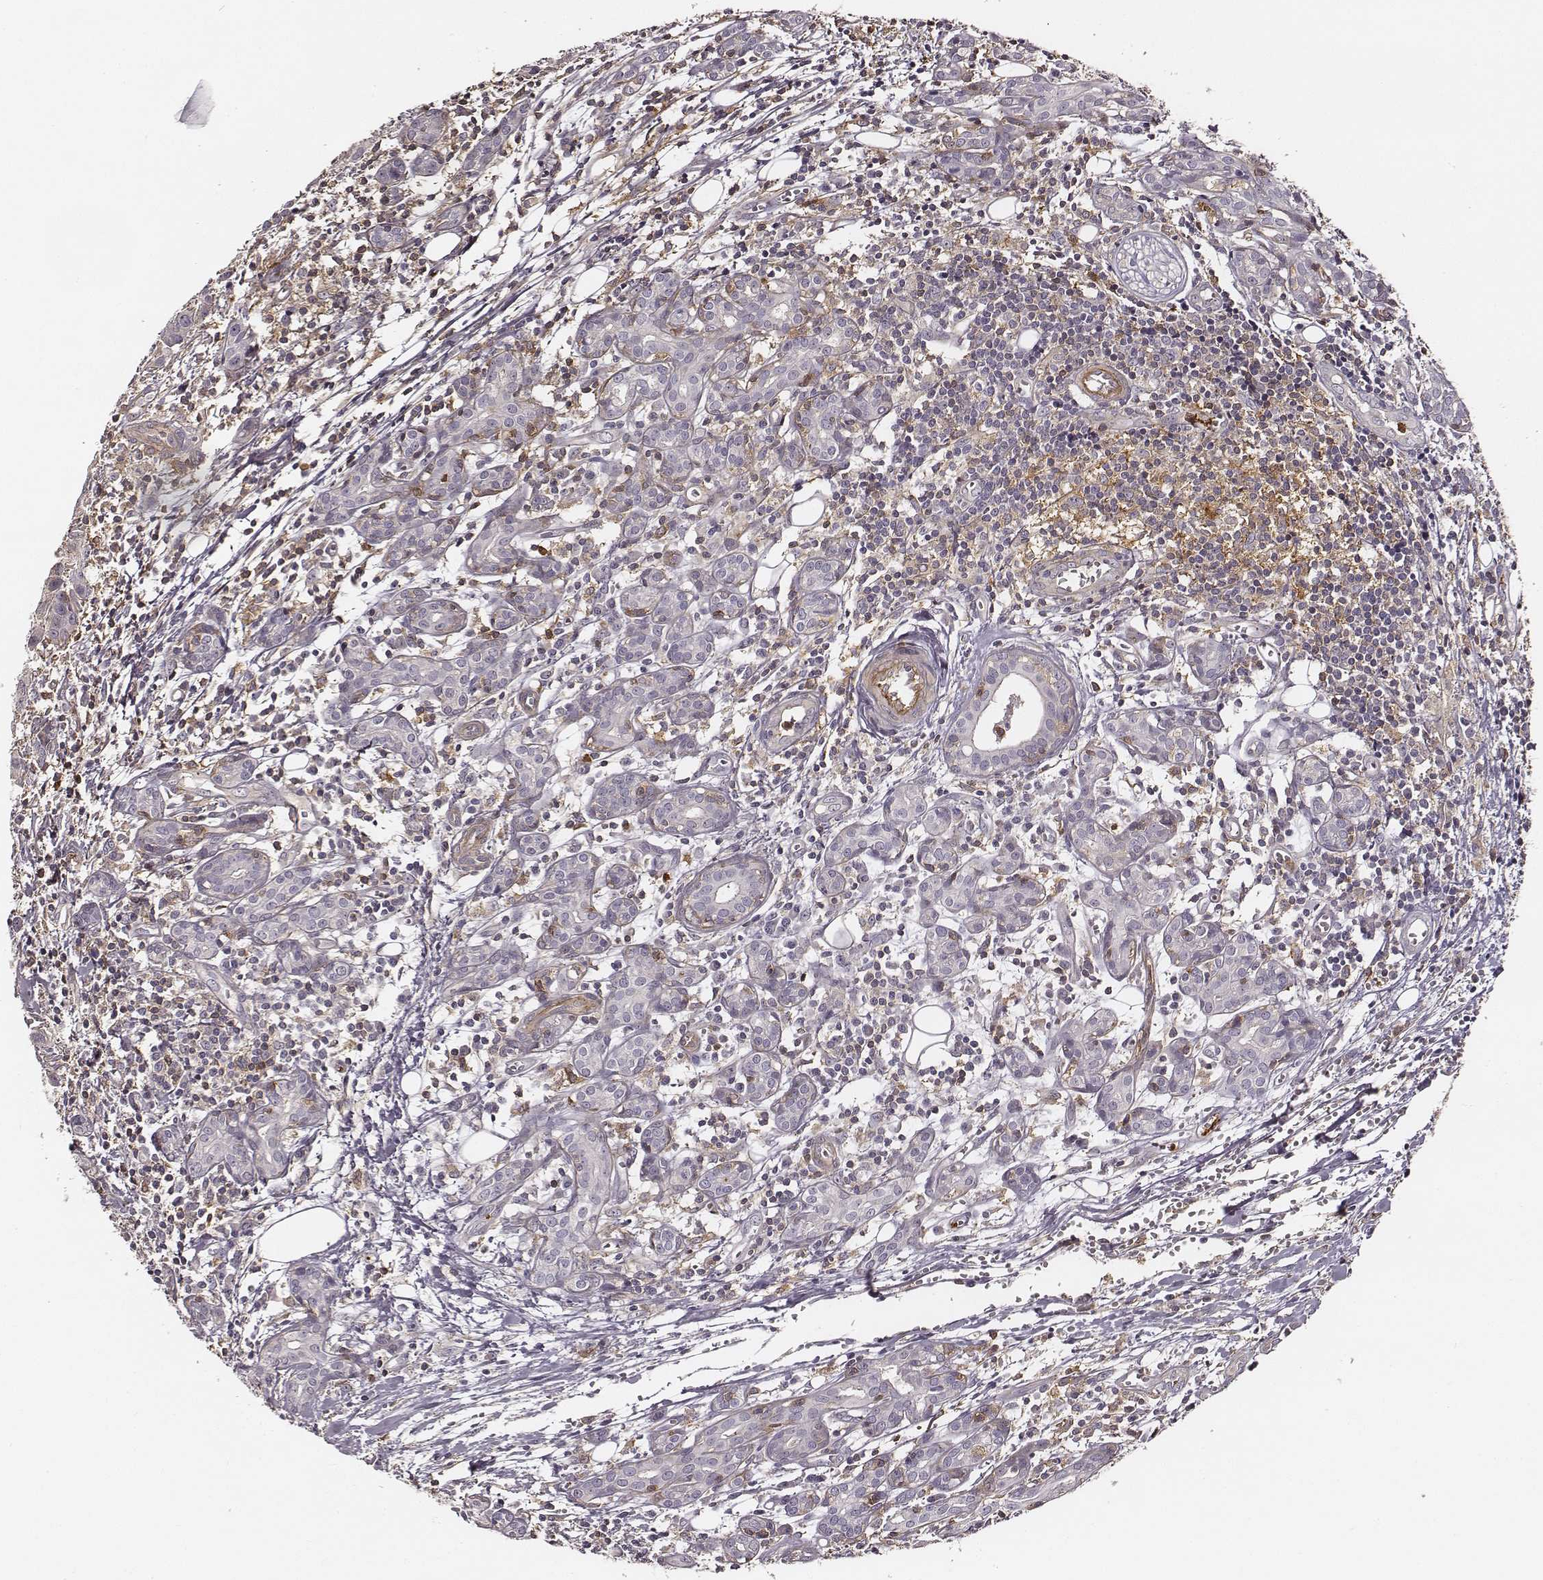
{"staining": {"intensity": "negative", "quantity": "none", "location": "none"}, "tissue": "head and neck cancer", "cell_type": "Tumor cells", "image_type": "cancer", "snomed": [{"axis": "morphology", "description": "Adenocarcinoma, NOS"}, {"axis": "topography", "description": "Head-Neck"}], "caption": "A micrograph of head and neck cancer stained for a protein exhibits no brown staining in tumor cells.", "gene": "ZYX", "patient": {"sex": "male", "age": 76}}